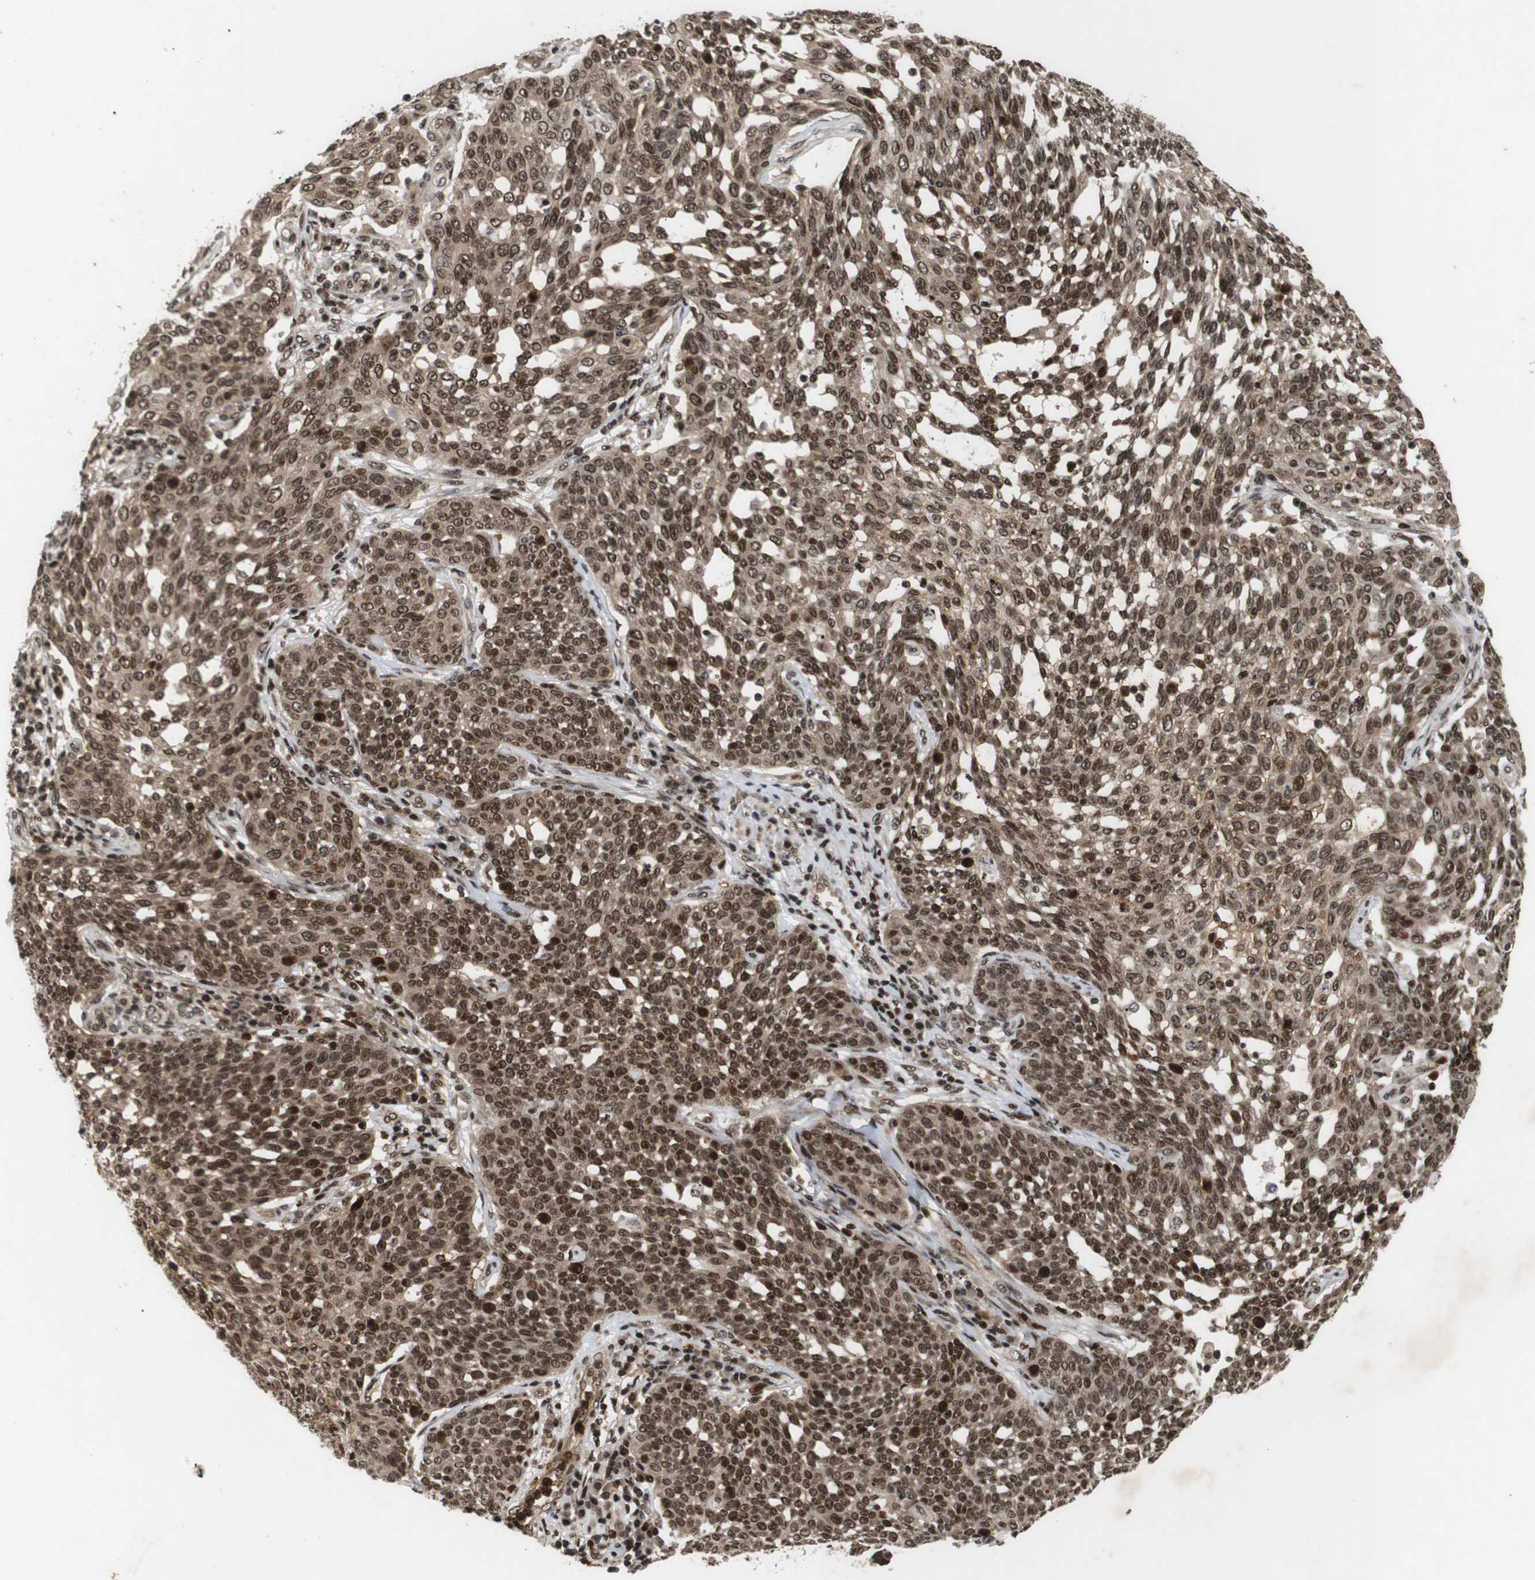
{"staining": {"intensity": "moderate", "quantity": ">75%", "location": "cytoplasmic/membranous,nuclear"}, "tissue": "cervical cancer", "cell_type": "Tumor cells", "image_type": "cancer", "snomed": [{"axis": "morphology", "description": "Squamous cell carcinoma, NOS"}, {"axis": "topography", "description": "Cervix"}], "caption": "Squamous cell carcinoma (cervical) stained with a protein marker reveals moderate staining in tumor cells.", "gene": "KIF23", "patient": {"sex": "female", "age": 34}}